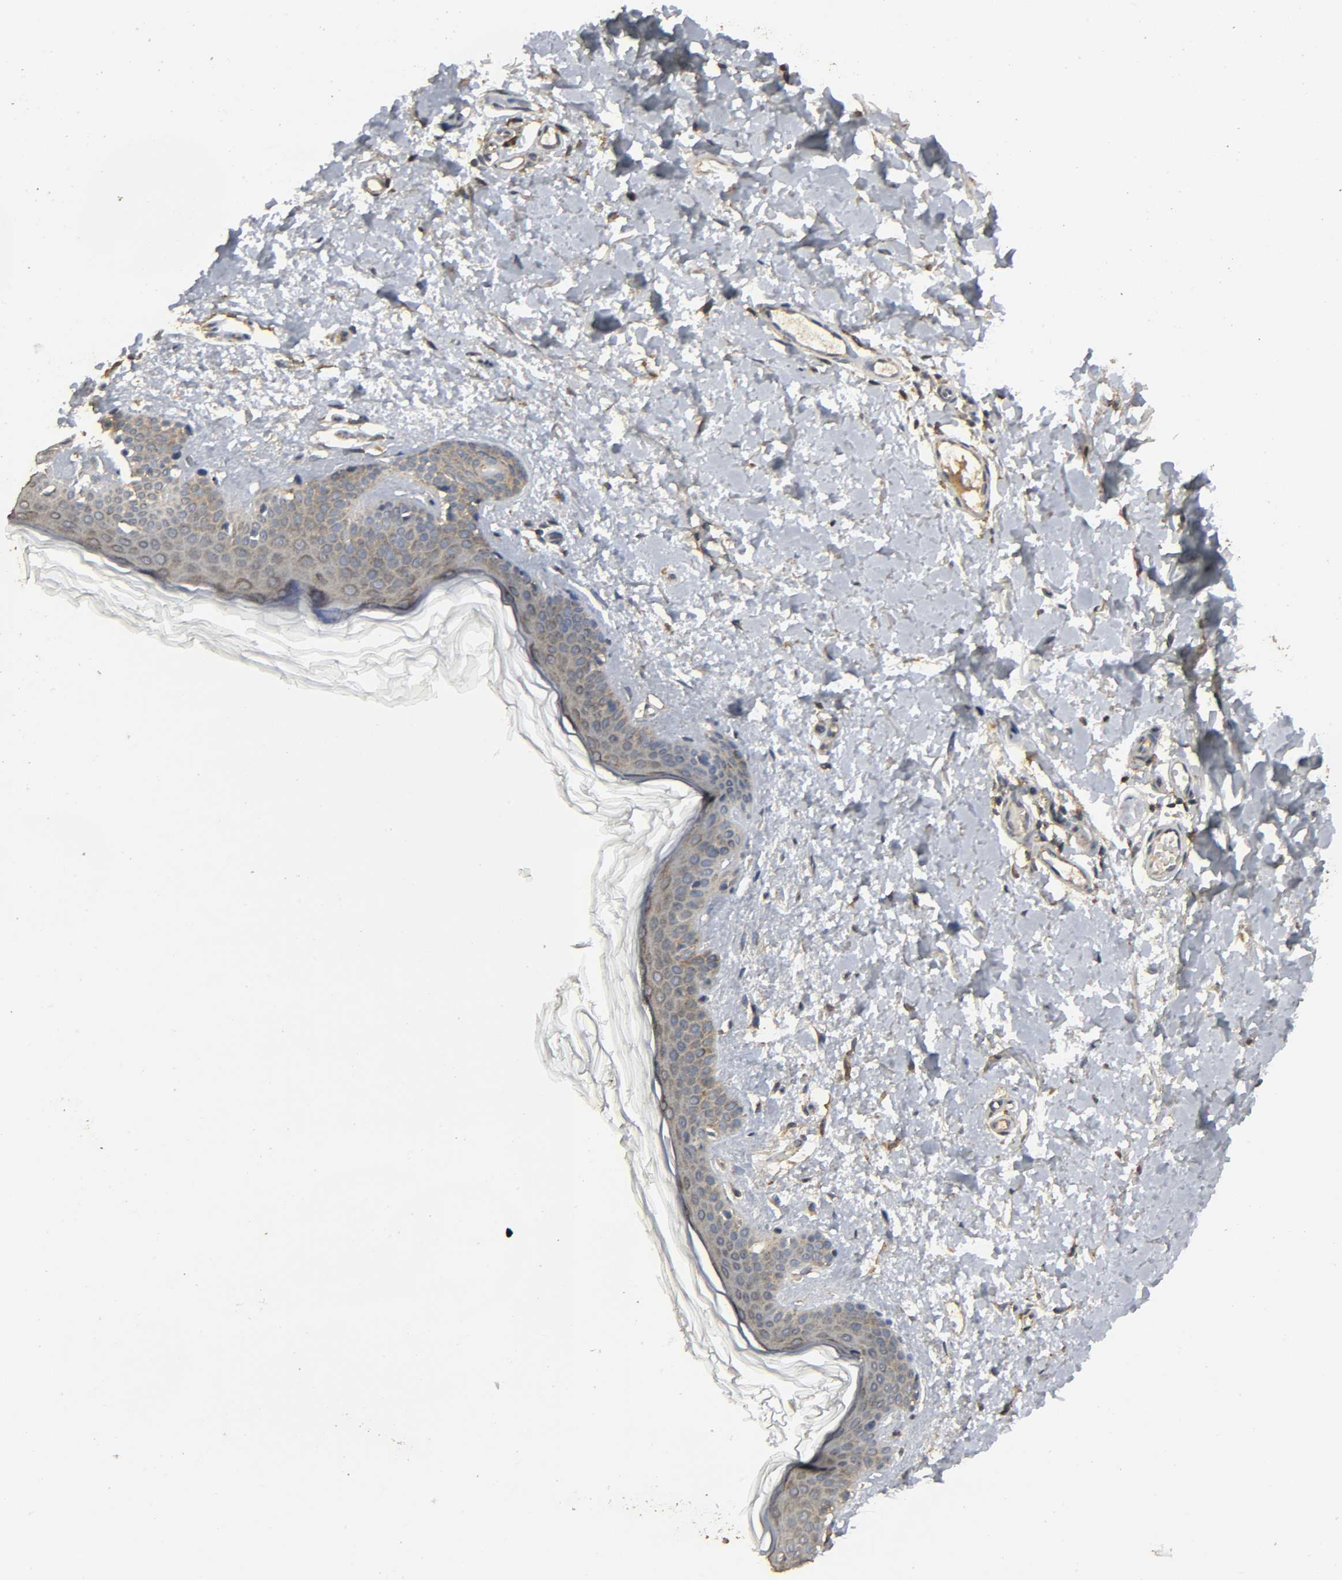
{"staining": {"intensity": "moderate", "quantity": ">75%", "location": "cytoplasmic/membranous"}, "tissue": "skin", "cell_type": "Fibroblasts", "image_type": "normal", "snomed": [{"axis": "morphology", "description": "Normal tissue, NOS"}, {"axis": "topography", "description": "Skin"}], "caption": "This image shows immunohistochemistry staining of benign skin, with medium moderate cytoplasmic/membranous staining in approximately >75% of fibroblasts.", "gene": "DDX6", "patient": {"sex": "female", "age": 56}}